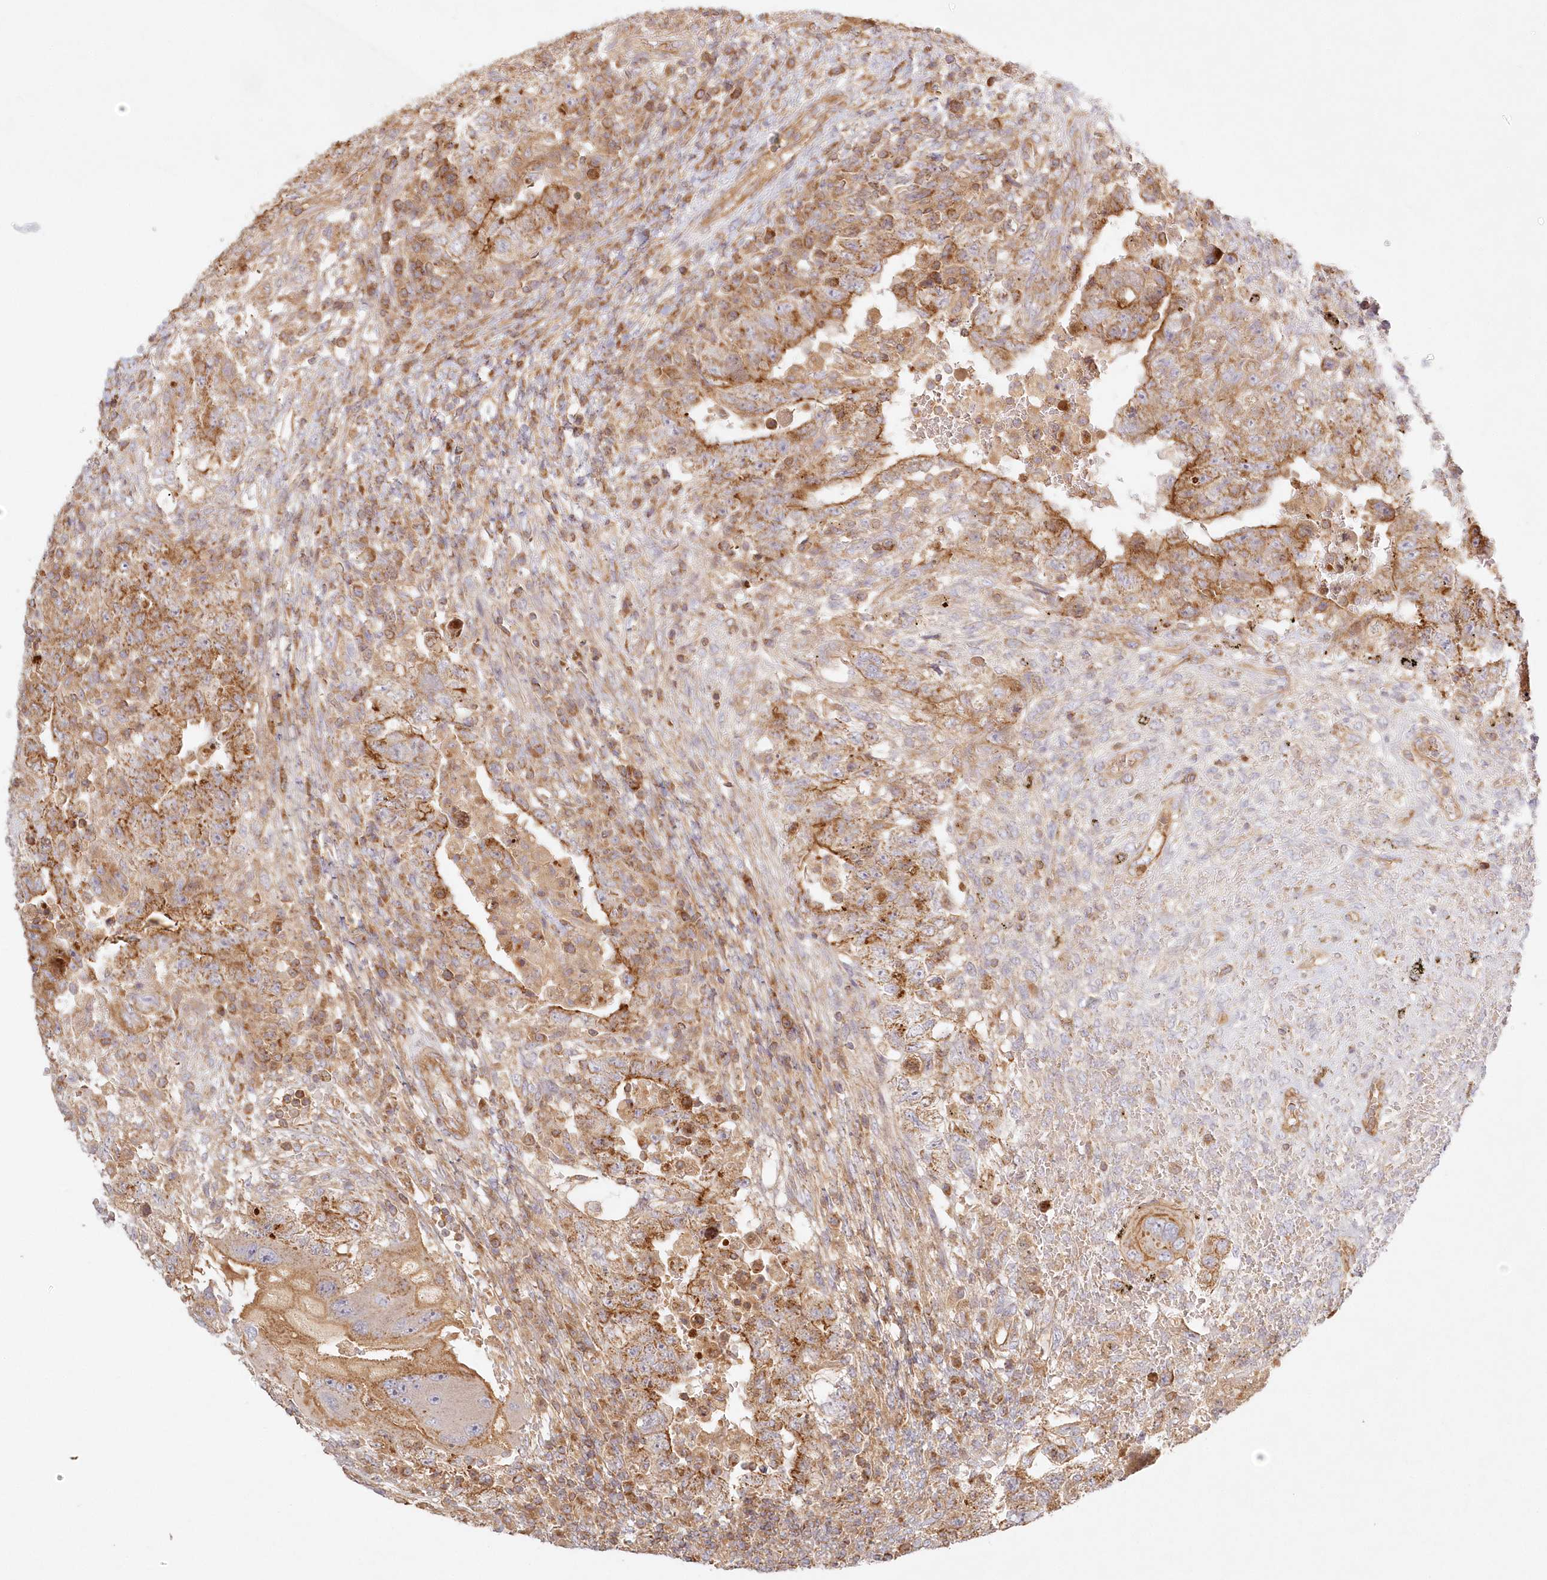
{"staining": {"intensity": "strong", "quantity": ">75%", "location": "cytoplasmic/membranous"}, "tissue": "testis cancer", "cell_type": "Tumor cells", "image_type": "cancer", "snomed": [{"axis": "morphology", "description": "Carcinoma, Embryonal, NOS"}, {"axis": "topography", "description": "Testis"}], "caption": "Immunohistochemistry (DAB) staining of testis cancer (embryonal carcinoma) displays strong cytoplasmic/membranous protein expression in about >75% of tumor cells.", "gene": "KIAA0232", "patient": {"sex": "male", "age": 26}}